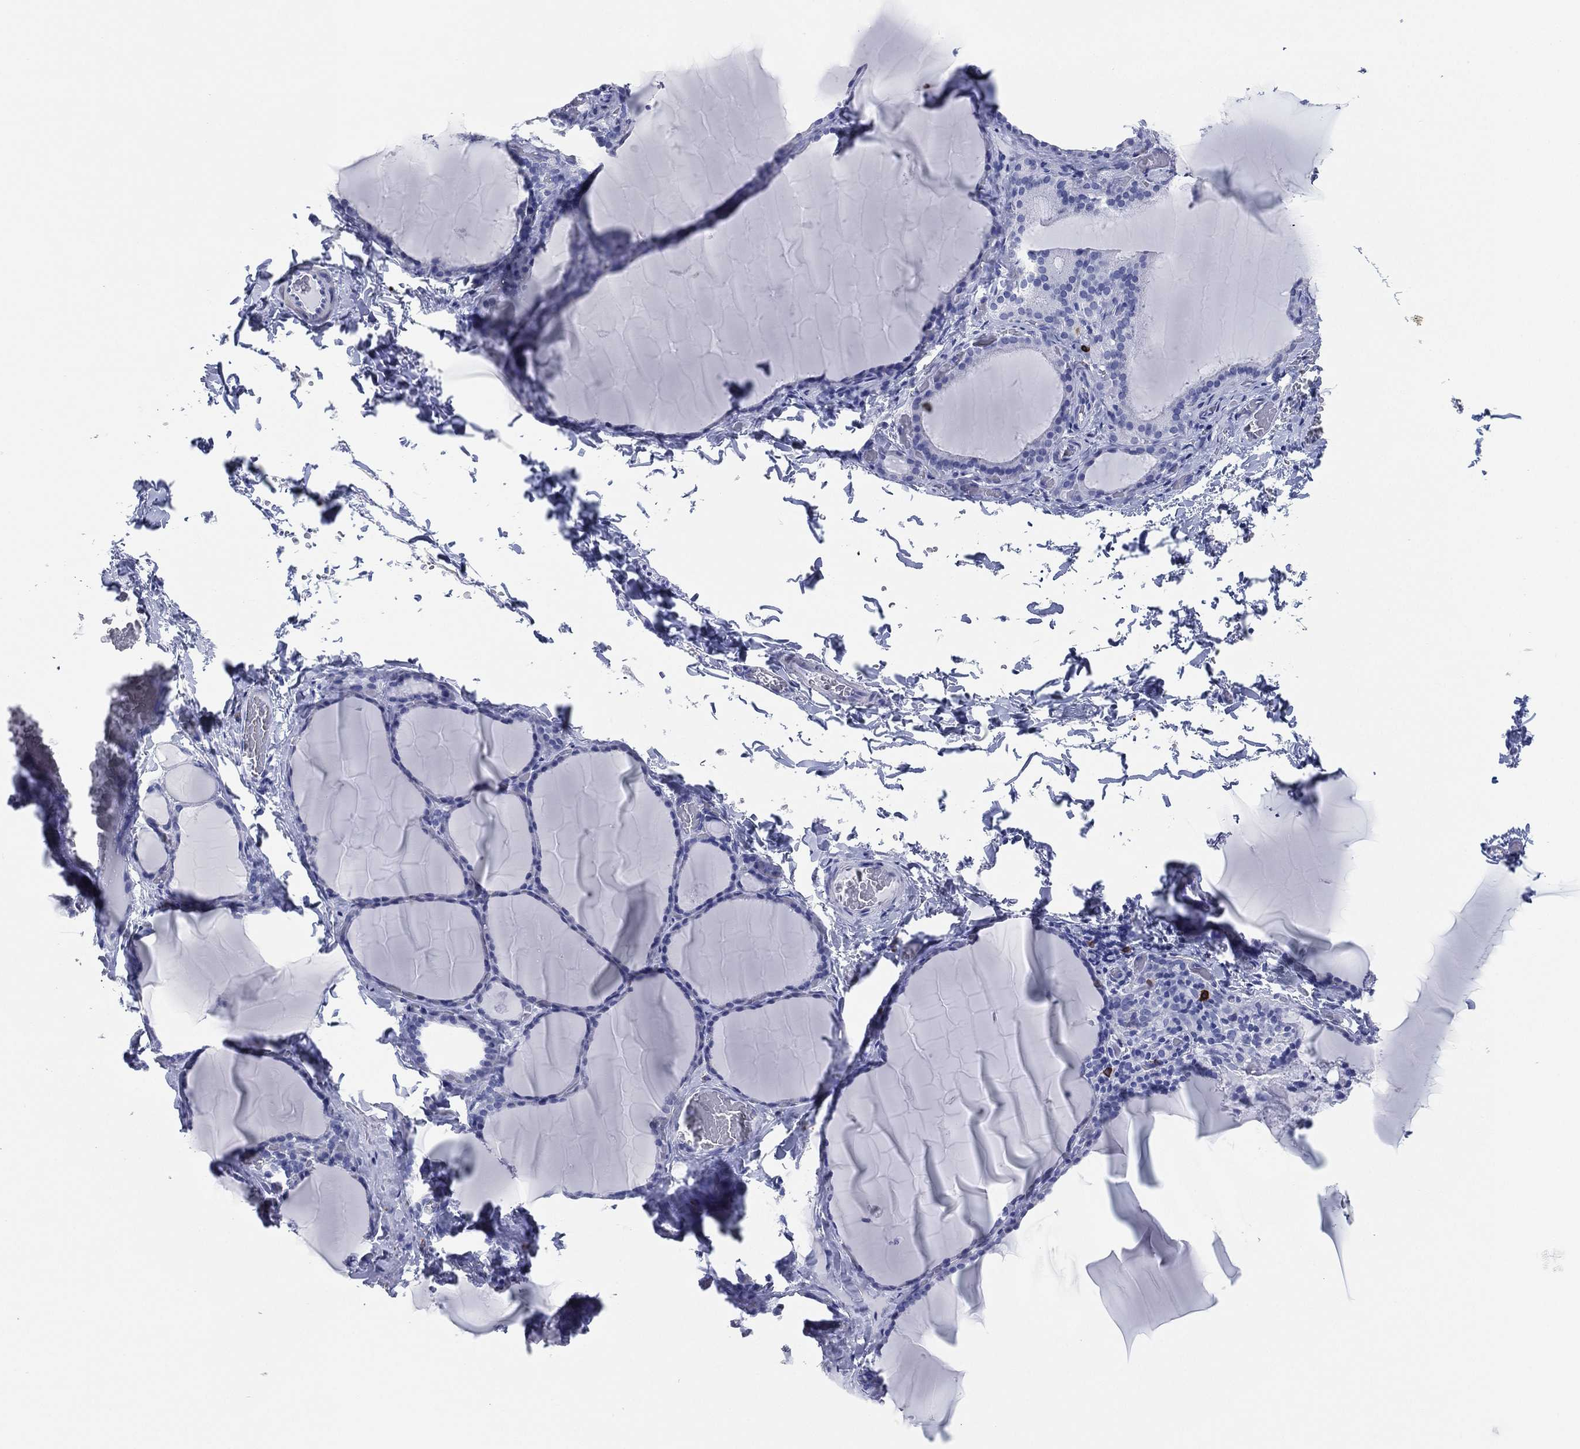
{"staining": {"intensity": "negative", "quantity": "none", "location": "none"}, "tissue": "thyroid gland", "cell_type": "Glandular cells", "image_type": "normal", "snomed": [{"axis": "morphology", "description": "Normal tissue, NOS"}, {"axis": "morphology", "description": "Hyperplasia, NOS"}, {"axis": "topography", "description": "Thyroid gland"}], "caption": "Glandular cells show no significant expression in benign thyroid gland.", "gene": "CD79A", "patient": {"sex": "female", "age": 27}}